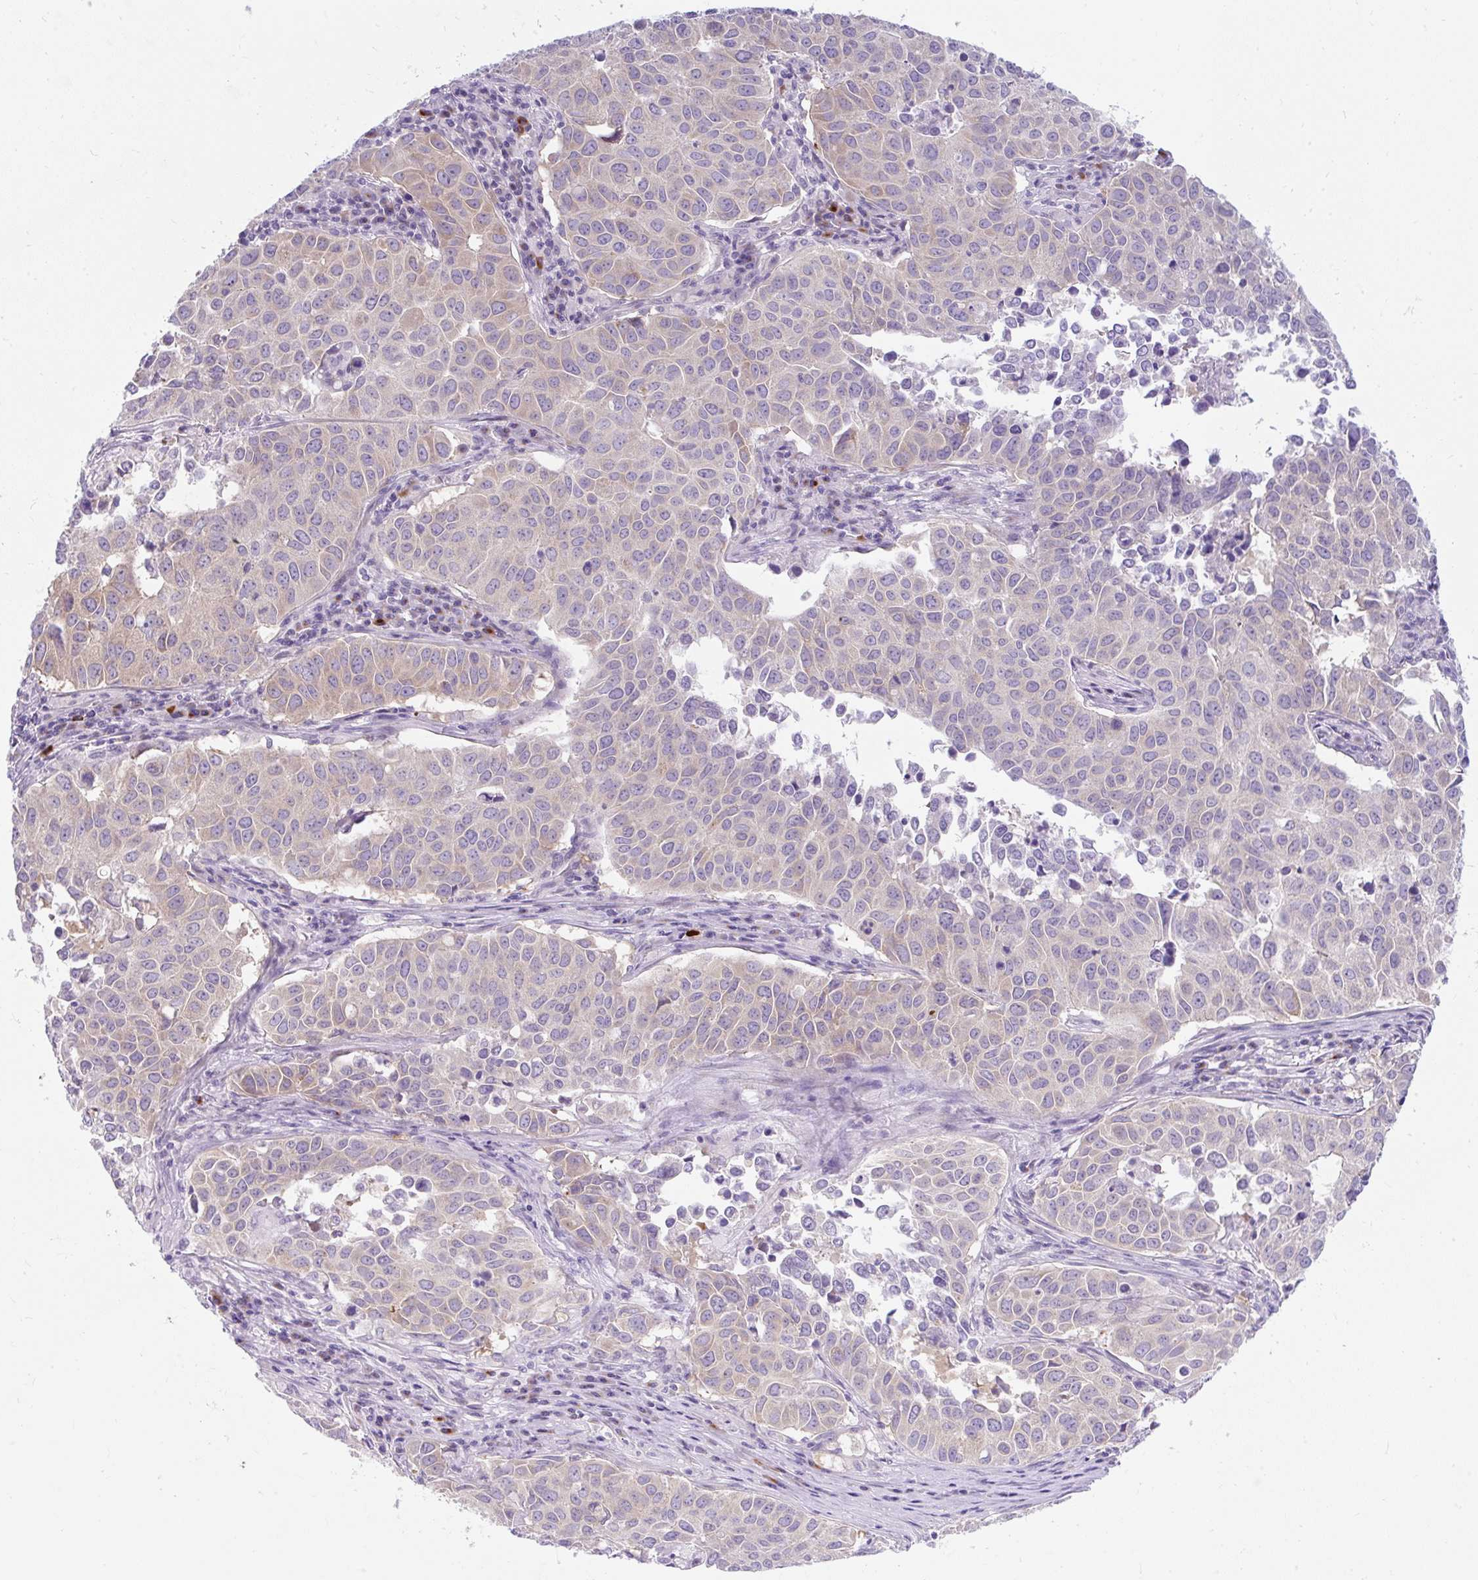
{"staining": {"intensity": "weak", "quantity": "25%-75%", "location": "cytoplasmic/membranous"}, "tissue": "lung cancer", "cell_type": "Tumor cells", "image_type": "cancer", "snomed": [{"axis": "morphology", "description": "Adenocarcinoma, NOS"}, {"axis": "topography", "description": "Lung"}], "caption": "Immunohistochemical staining of lung adenocarcinoma demonstrates low levels of weak cytoplasmic/membranous positivity in about 25%-75% of tumor cells.", "gene": "GOLGA8A", "patient": {"sex": "female", "age": 50}}